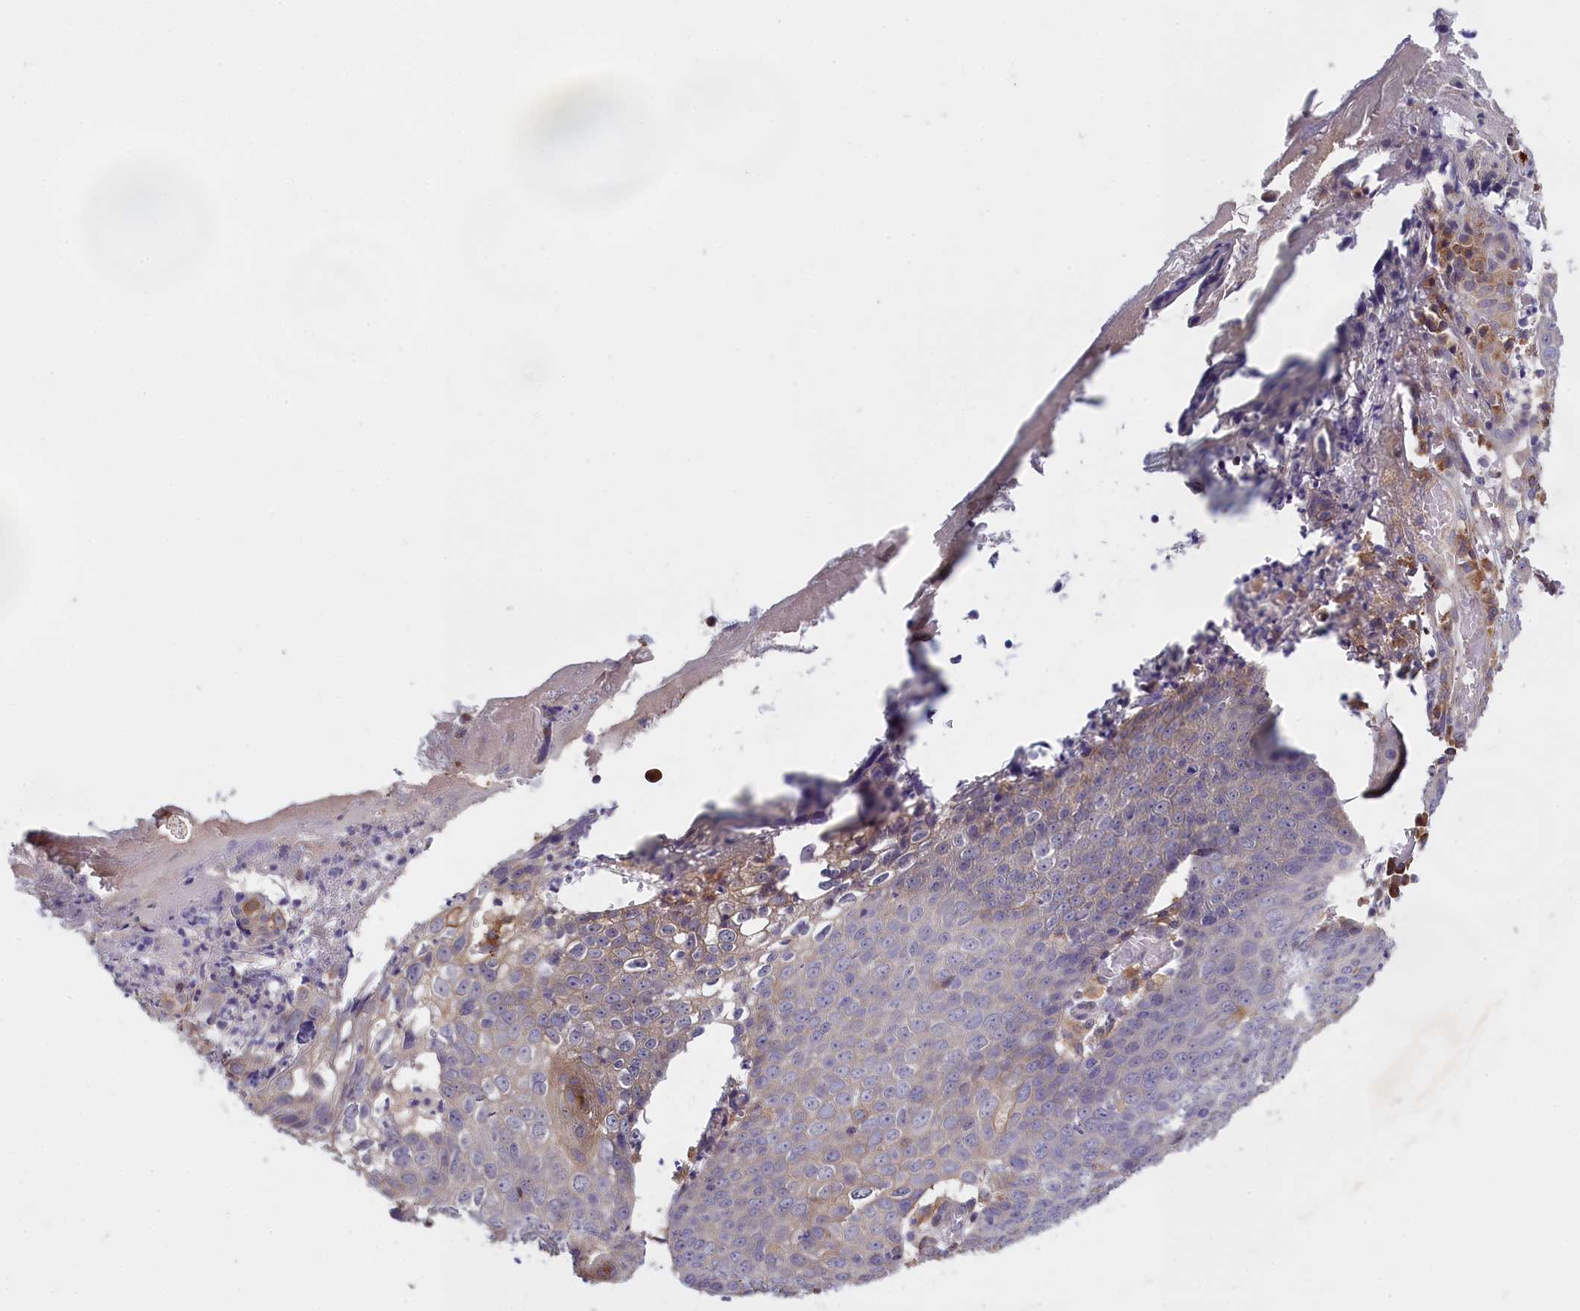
{"staining": {"intensity": "negative", "quantity": "none", "location": "none"}, "tissue": "skin cancer", "cell_type": "Tumor cells", "image_type": "cancer", "snomed": [{"axis": "morphology", "description": "Squamous cell carcinoma, NOS"}, {"axis": "topography", "description": "Skin"}], "caption": "Histopathology image shows no protein positivity in tumor cells of skin cancer tissue. (DAB IHC, high magnification).", "gene": "COL19A1", "patient": {"sex": "male", "age": 71}}